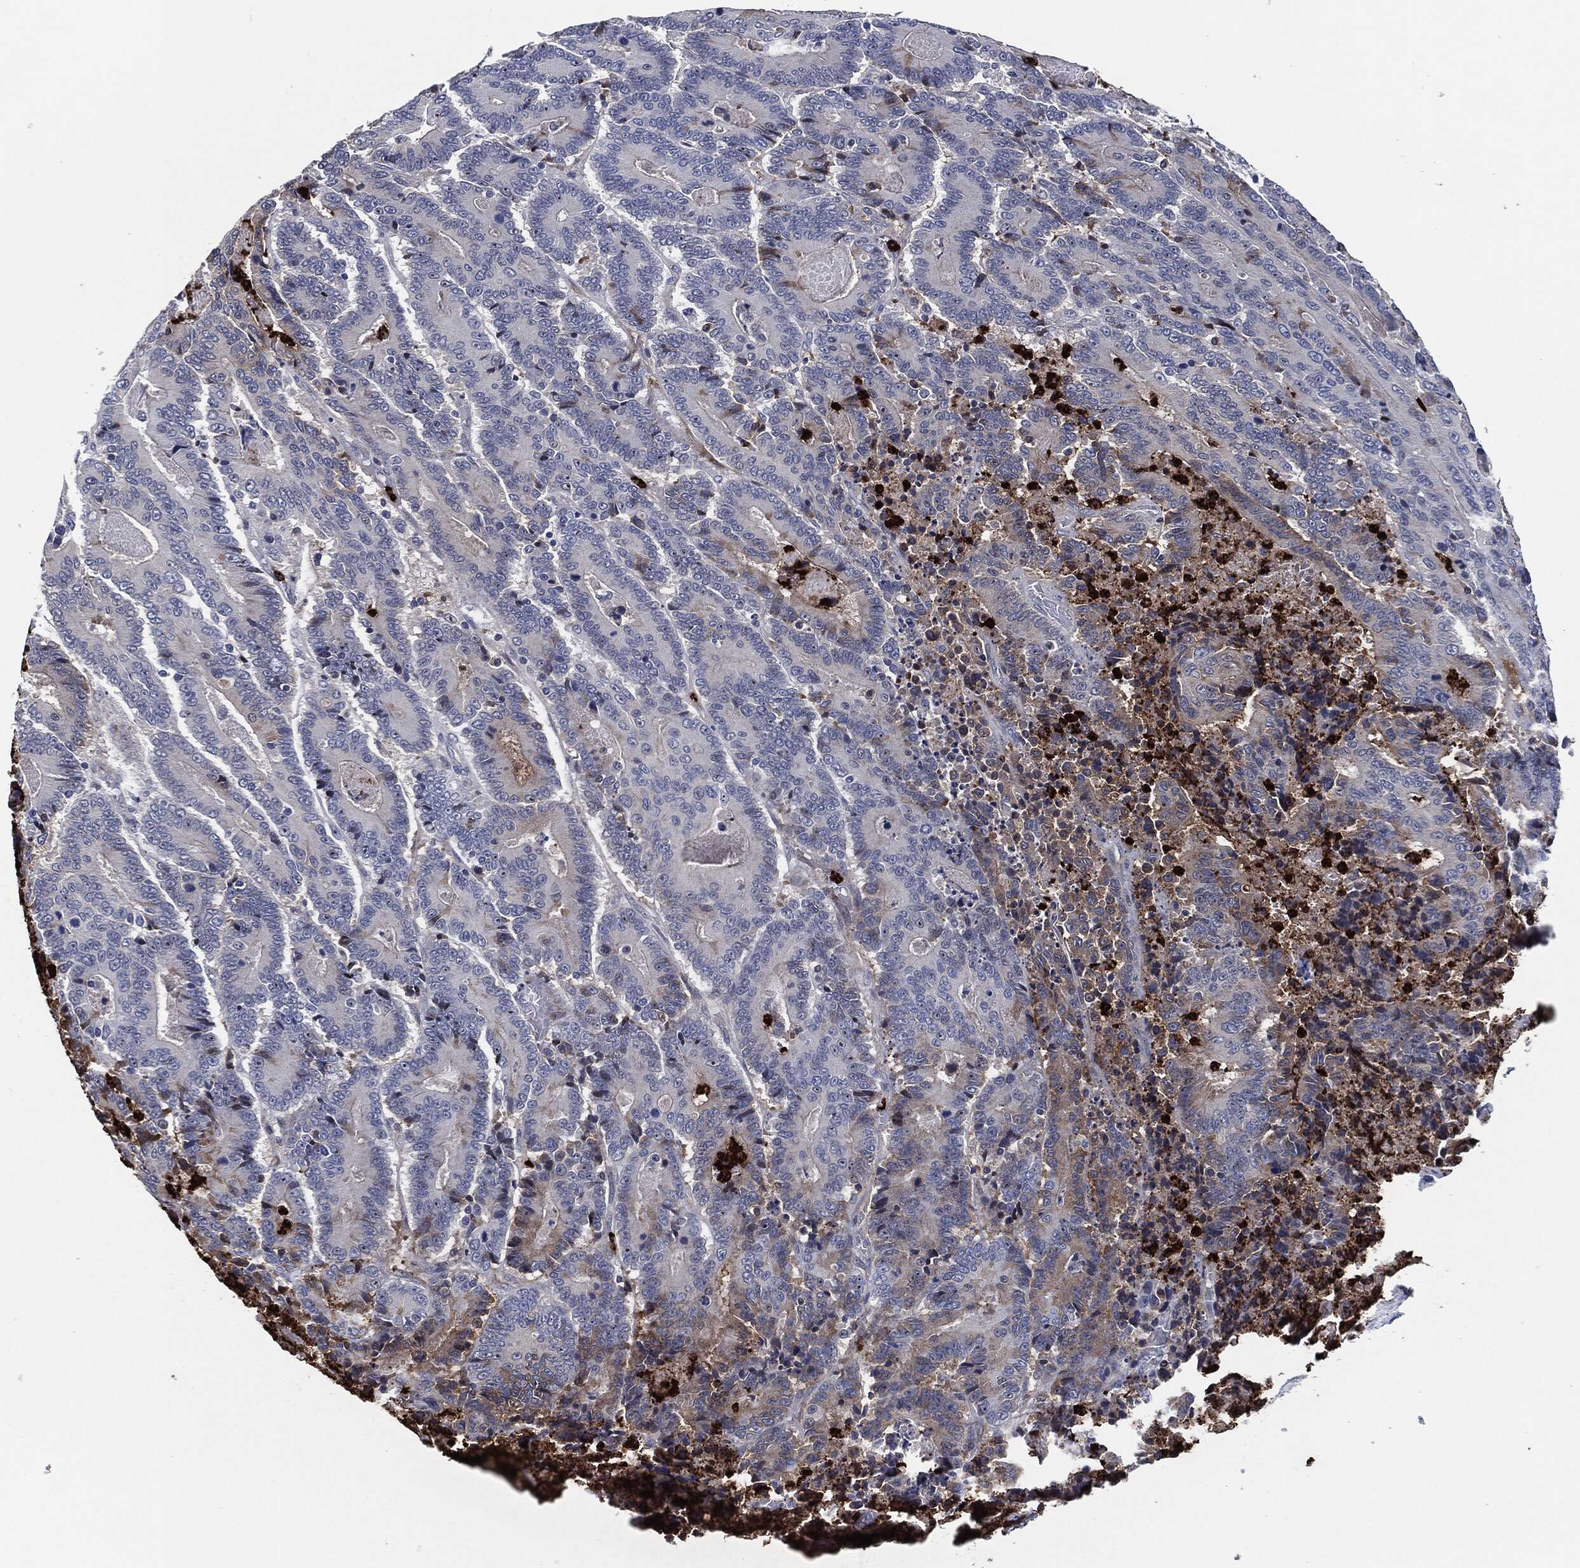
{"staining": {"intensity": "negative", "quantity": "none", "location": "none"}, "tissue": "colorectal cancer", "cell_type": "Tumor cells", "image_type": "cancer", "snomed": [{"axis": "morphology", "description": "Adenocarcinoma, NOS"}, {"axis": "topography", "description": "Colon"}], "caption": "Adenocarcinoma (colorectal) stained for a protein using IHC demonstrates no positivity tumor cells.", "gene": "MPO", "patient": {"sex": "male", "age": 83}}